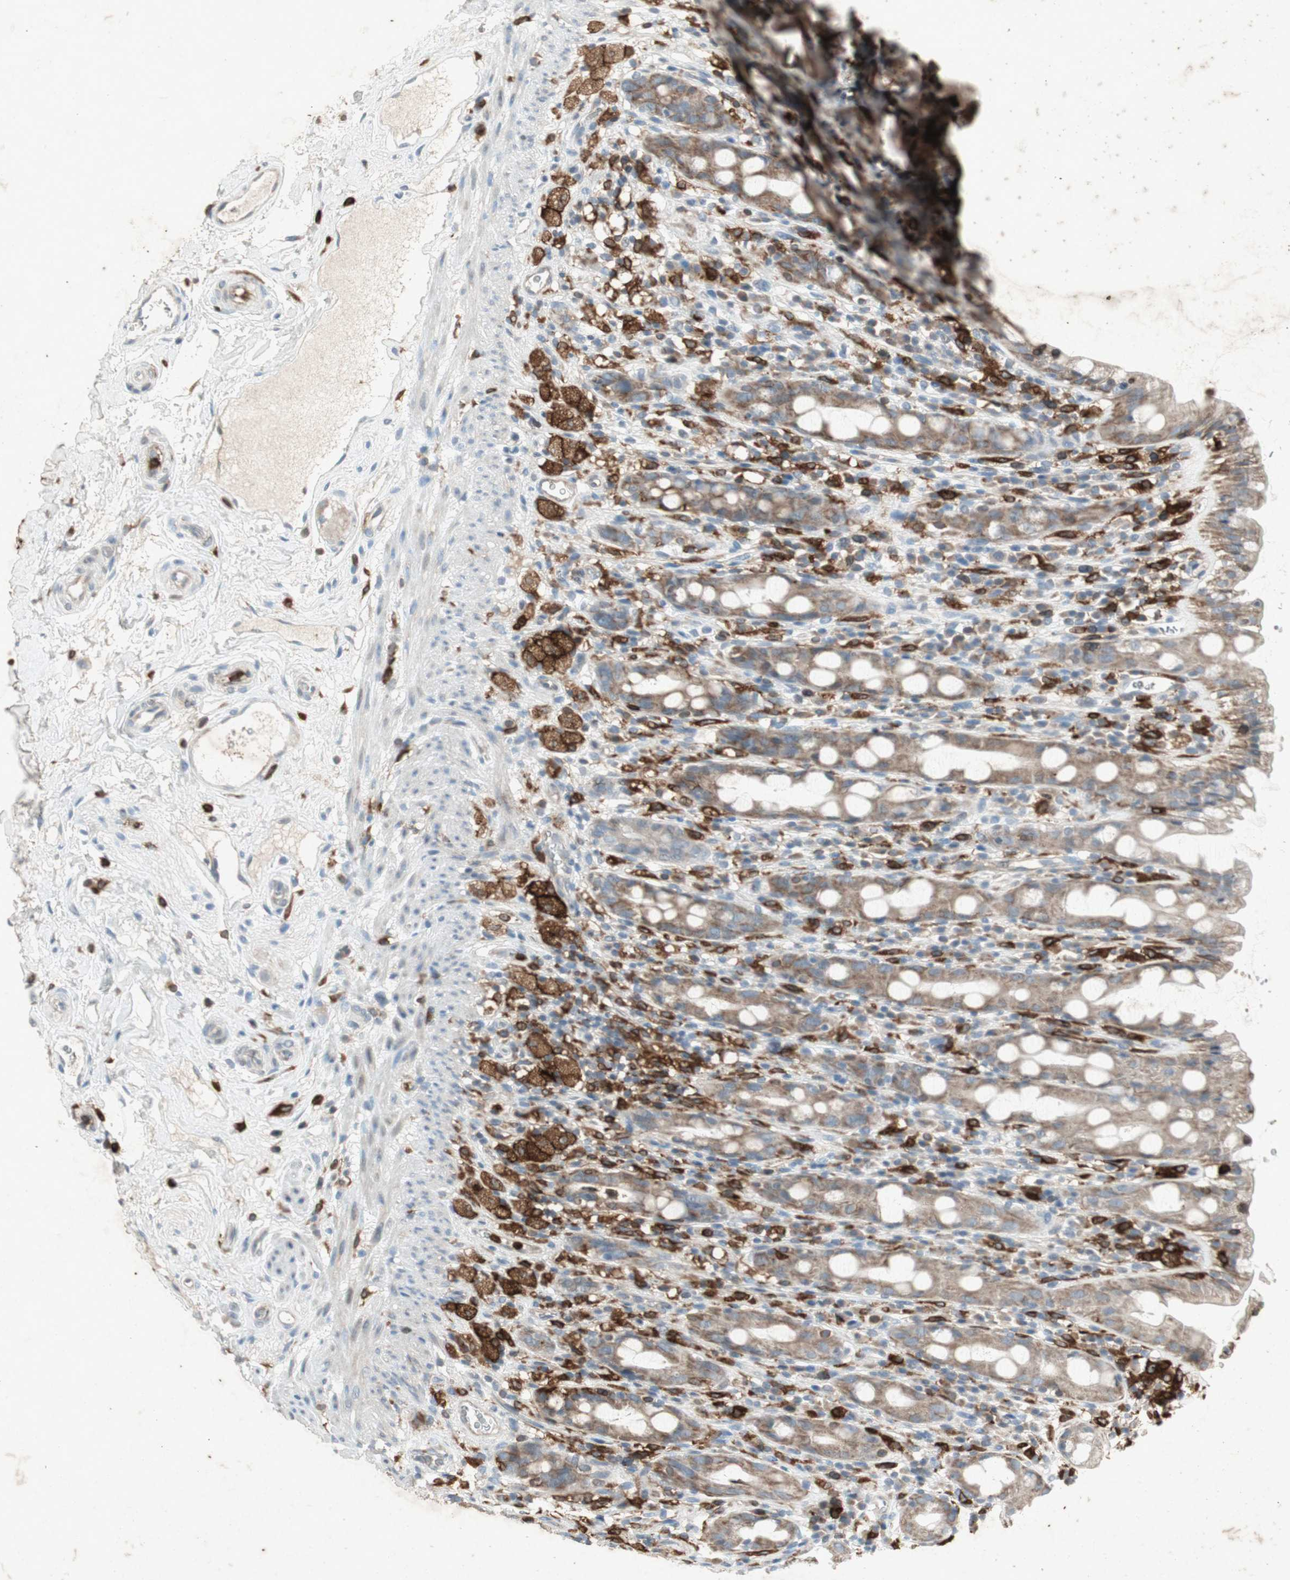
{"staining": {"intensity": "weak", "quantity": ">75%", "location": "cytoplasmic/membranous"}, "tissue": "rectum", "cell_type": "Glandular cells", "image_type": "normal", "snomed": [{"axis": "morphology", "description": "Normal tissue, NOS"}, {"axis": "topography", "description": "Rectum"}], "caption": "Immunohistochemistry (IHC) (DAB) staining of normal human rectum reveals weak cytoplasmic/membranous protein expression in about >75% of glandular cells.", "gene": "TYROBP", "patient": {"sex": "male", "age": 44}}